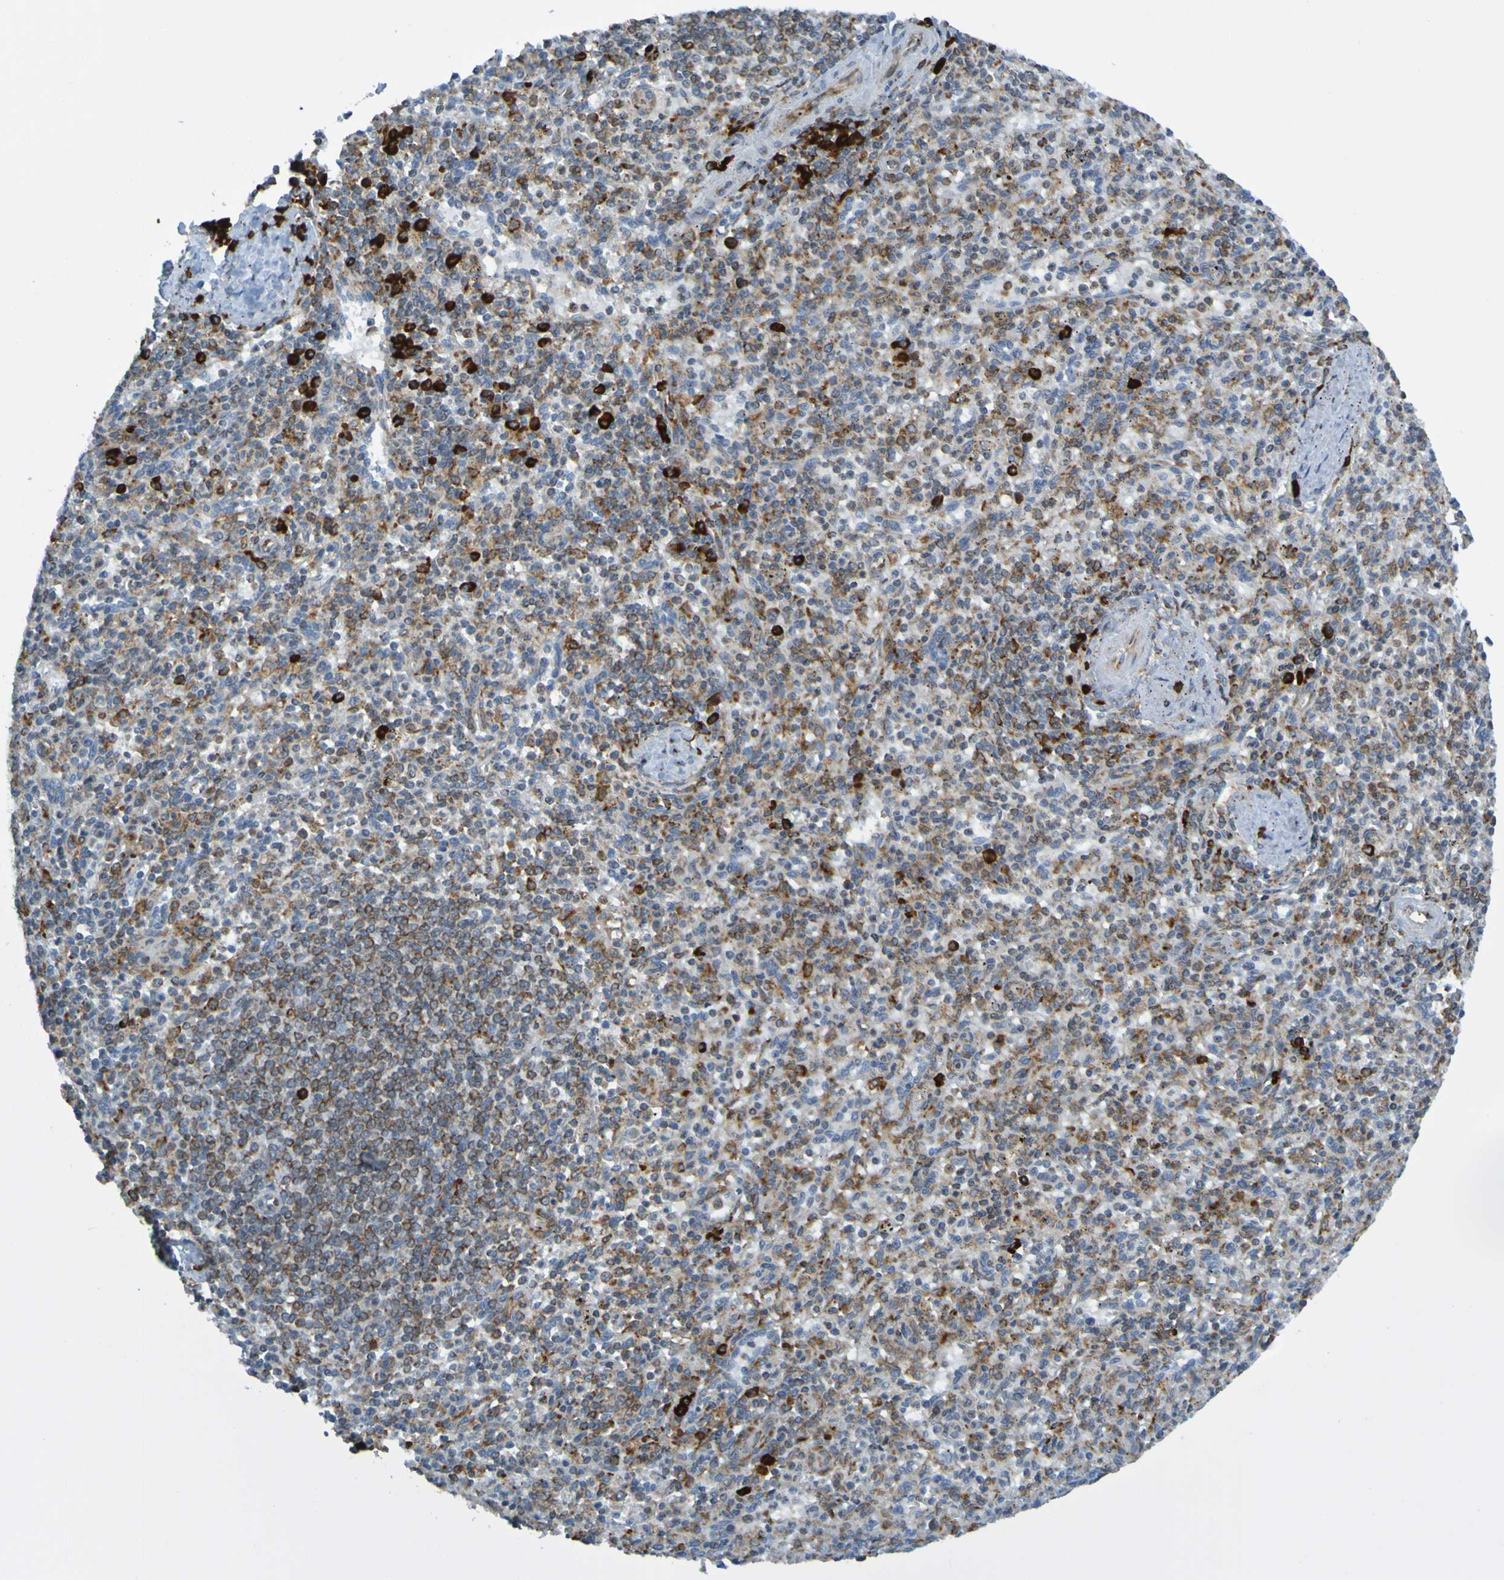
{"staining": {"intensity": "weak", "quantity": "25%-75%", "location": "cytoplasmic/membranous"}, "tissue": "spleen", "cell_type": "Cells in red pulp", "image_type": "normal", "snomed": [{"axis": "morphology", "description": "Normal tissue, NOS"}, {"axis": "topography", "description": "Spleen"}], "caption": "This is an image of IHC staining of unremarkable spleen, which shows weak expression in the cytoplasmic/membranous of cells in red pulp.", "gene": "SSR1", "patient": {"sex": "male", "age": 72}}